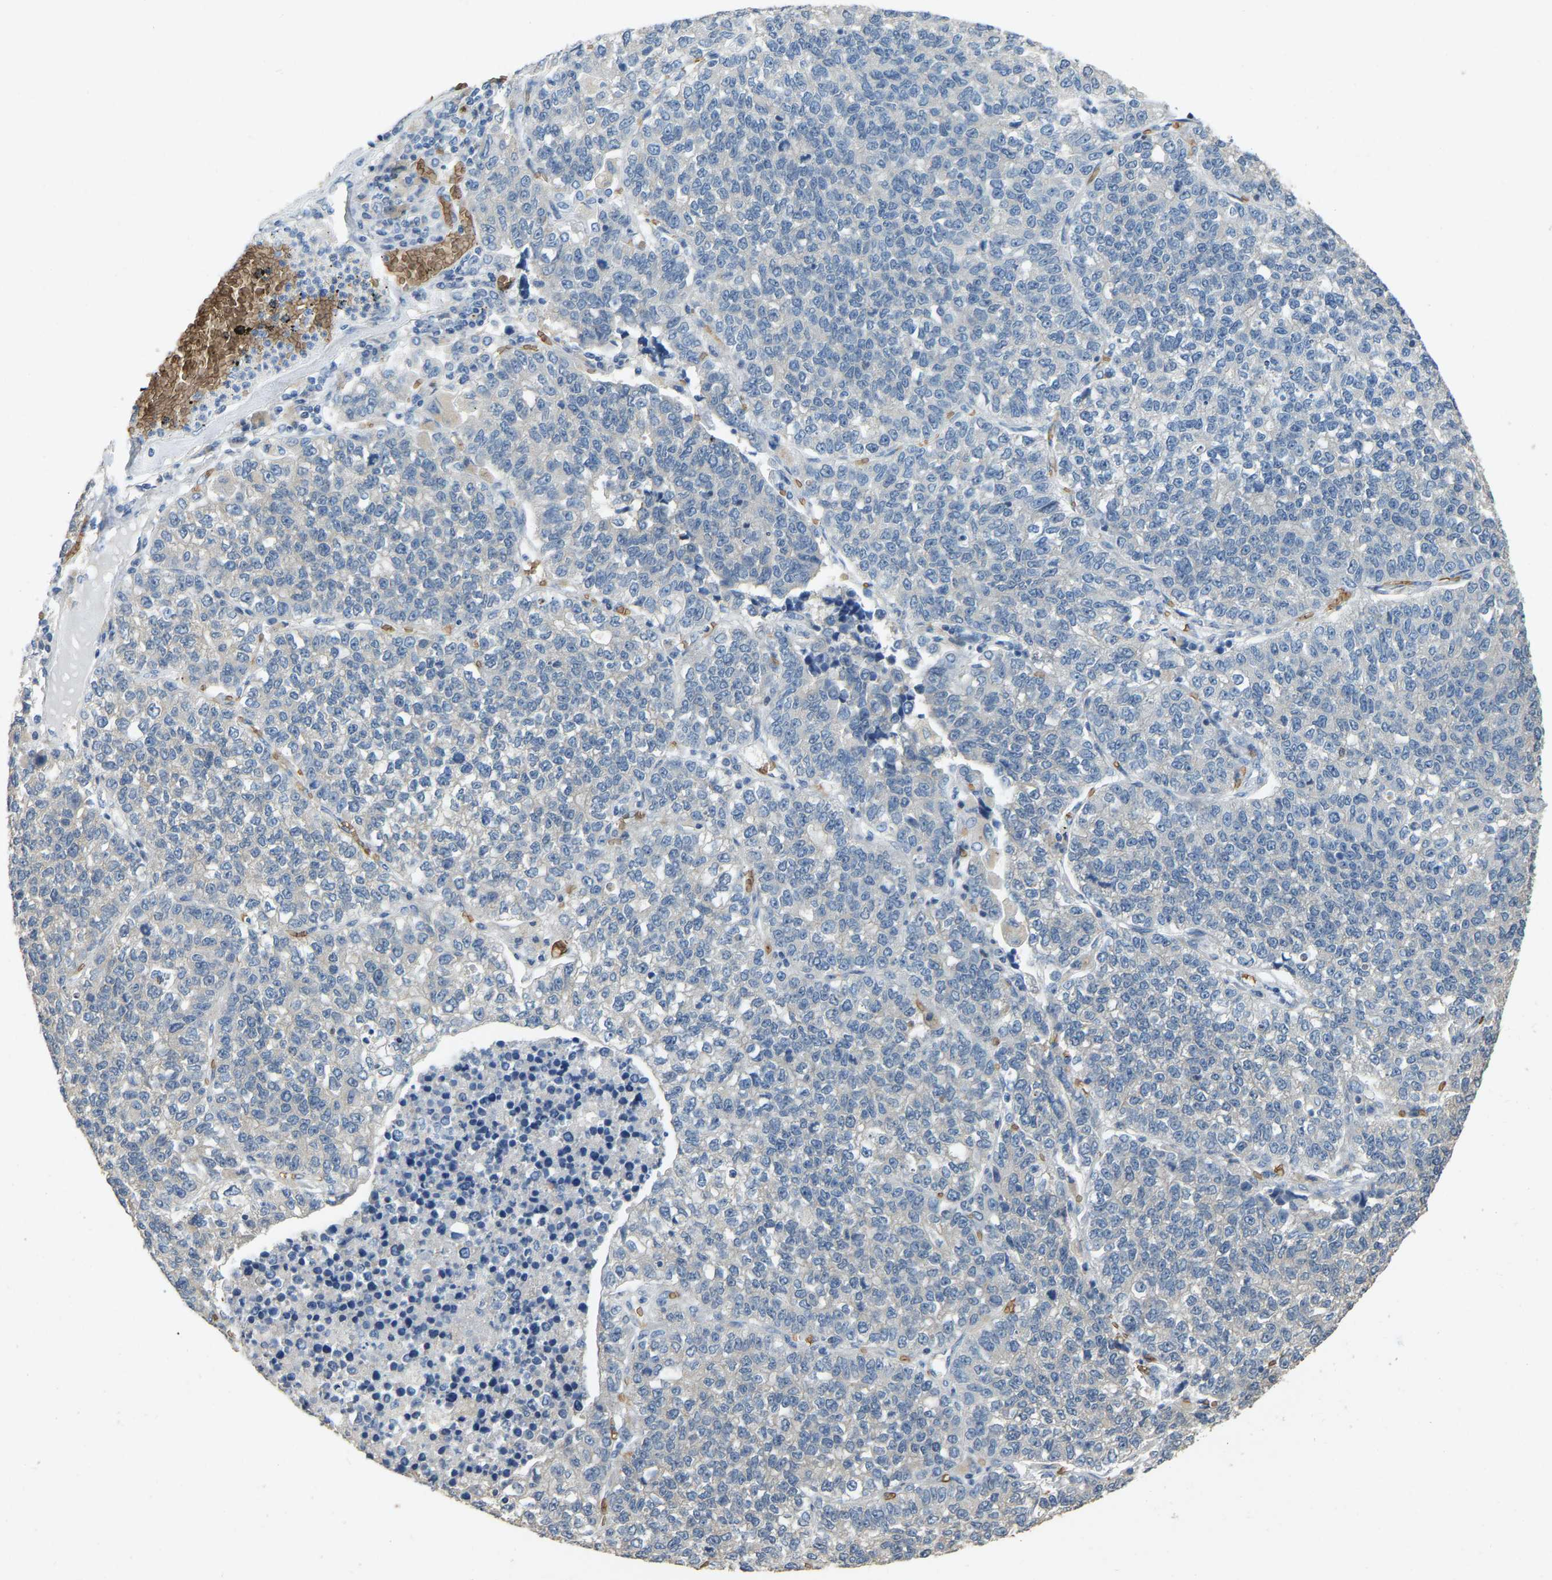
{"staining": {"intensity": "negative", "quantity": "none", "location": "none"}, "tissue": "lung cancer", "cell_type": "Tumor cells", "image_type": "cancer", "snomed": [{"axis": "morphology", "description": "Adenocarcinoma, NOS"}, {"axis": "topography", "description": "Lung"}], "caption": "Lung adenocarcinoma was stained to show a protein in brown. There is no significant expression in tumor cells.", "gene": "CFAP298", "patient": {"sex": "male", "age": 49}}